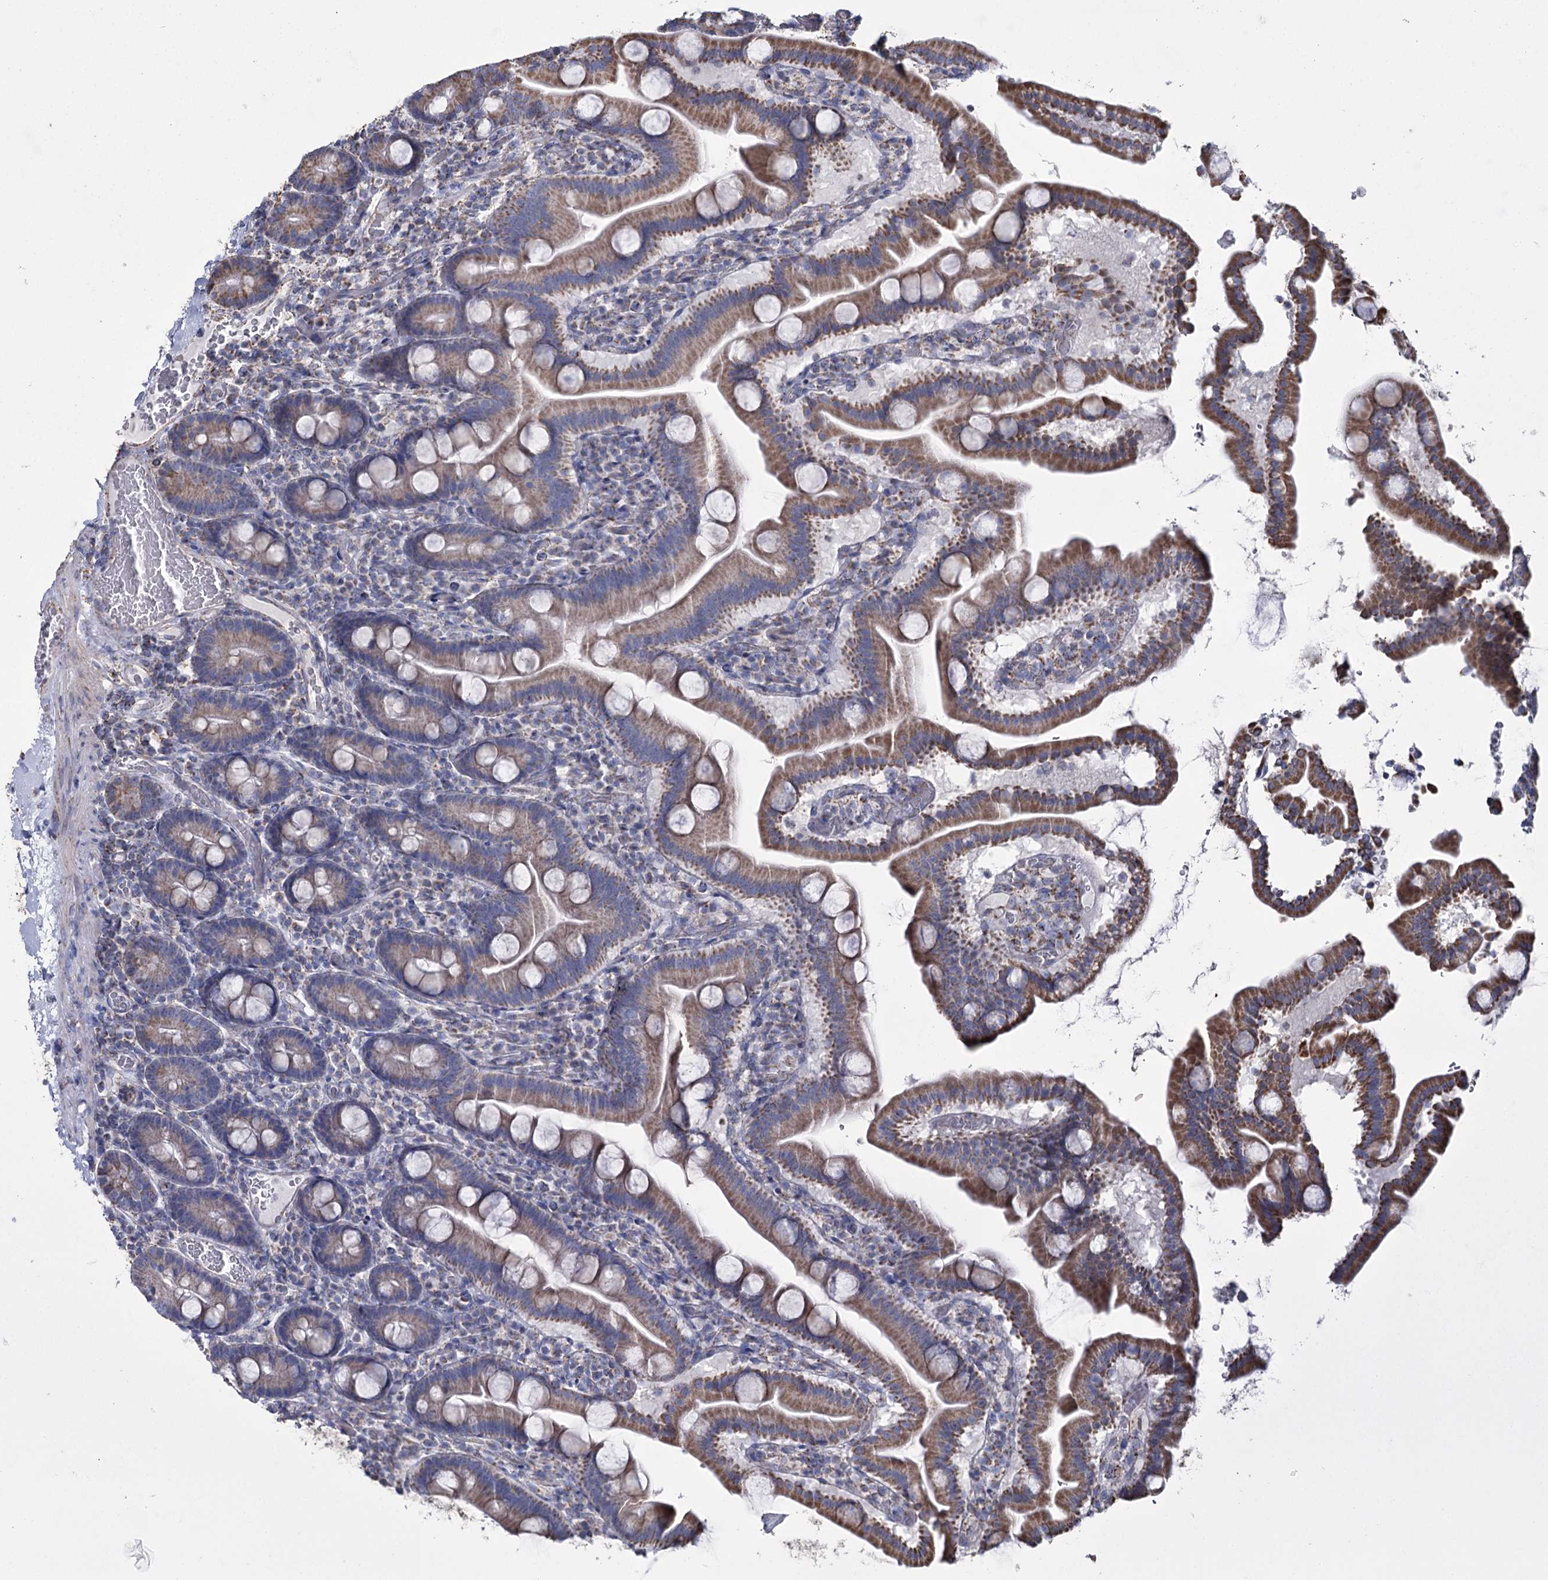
{"staining": {"intensity": "moderate", "quantity": "25%-75%", "location": "cytoplasmic/membranous"}, "tissue": "duodenum", "cell_type": "Glandular cells", "image_type": "normal", "snomed": [{"axis": "morphology", "description": "Normal tissue, NOS"}, {"axis": "topography", "description": "Duodenum"}], "caption": "Benign duodenum shows moderate cytoplasmic/membranous staining in approximately 25%-75% of glandular cells (DAB (3,3'-diaminobenzidine) IHC, brown staining for protein, blue staining for nuclei)..", "gene": "MRPL44", "patient": {"sex": "male", "age": 55}}